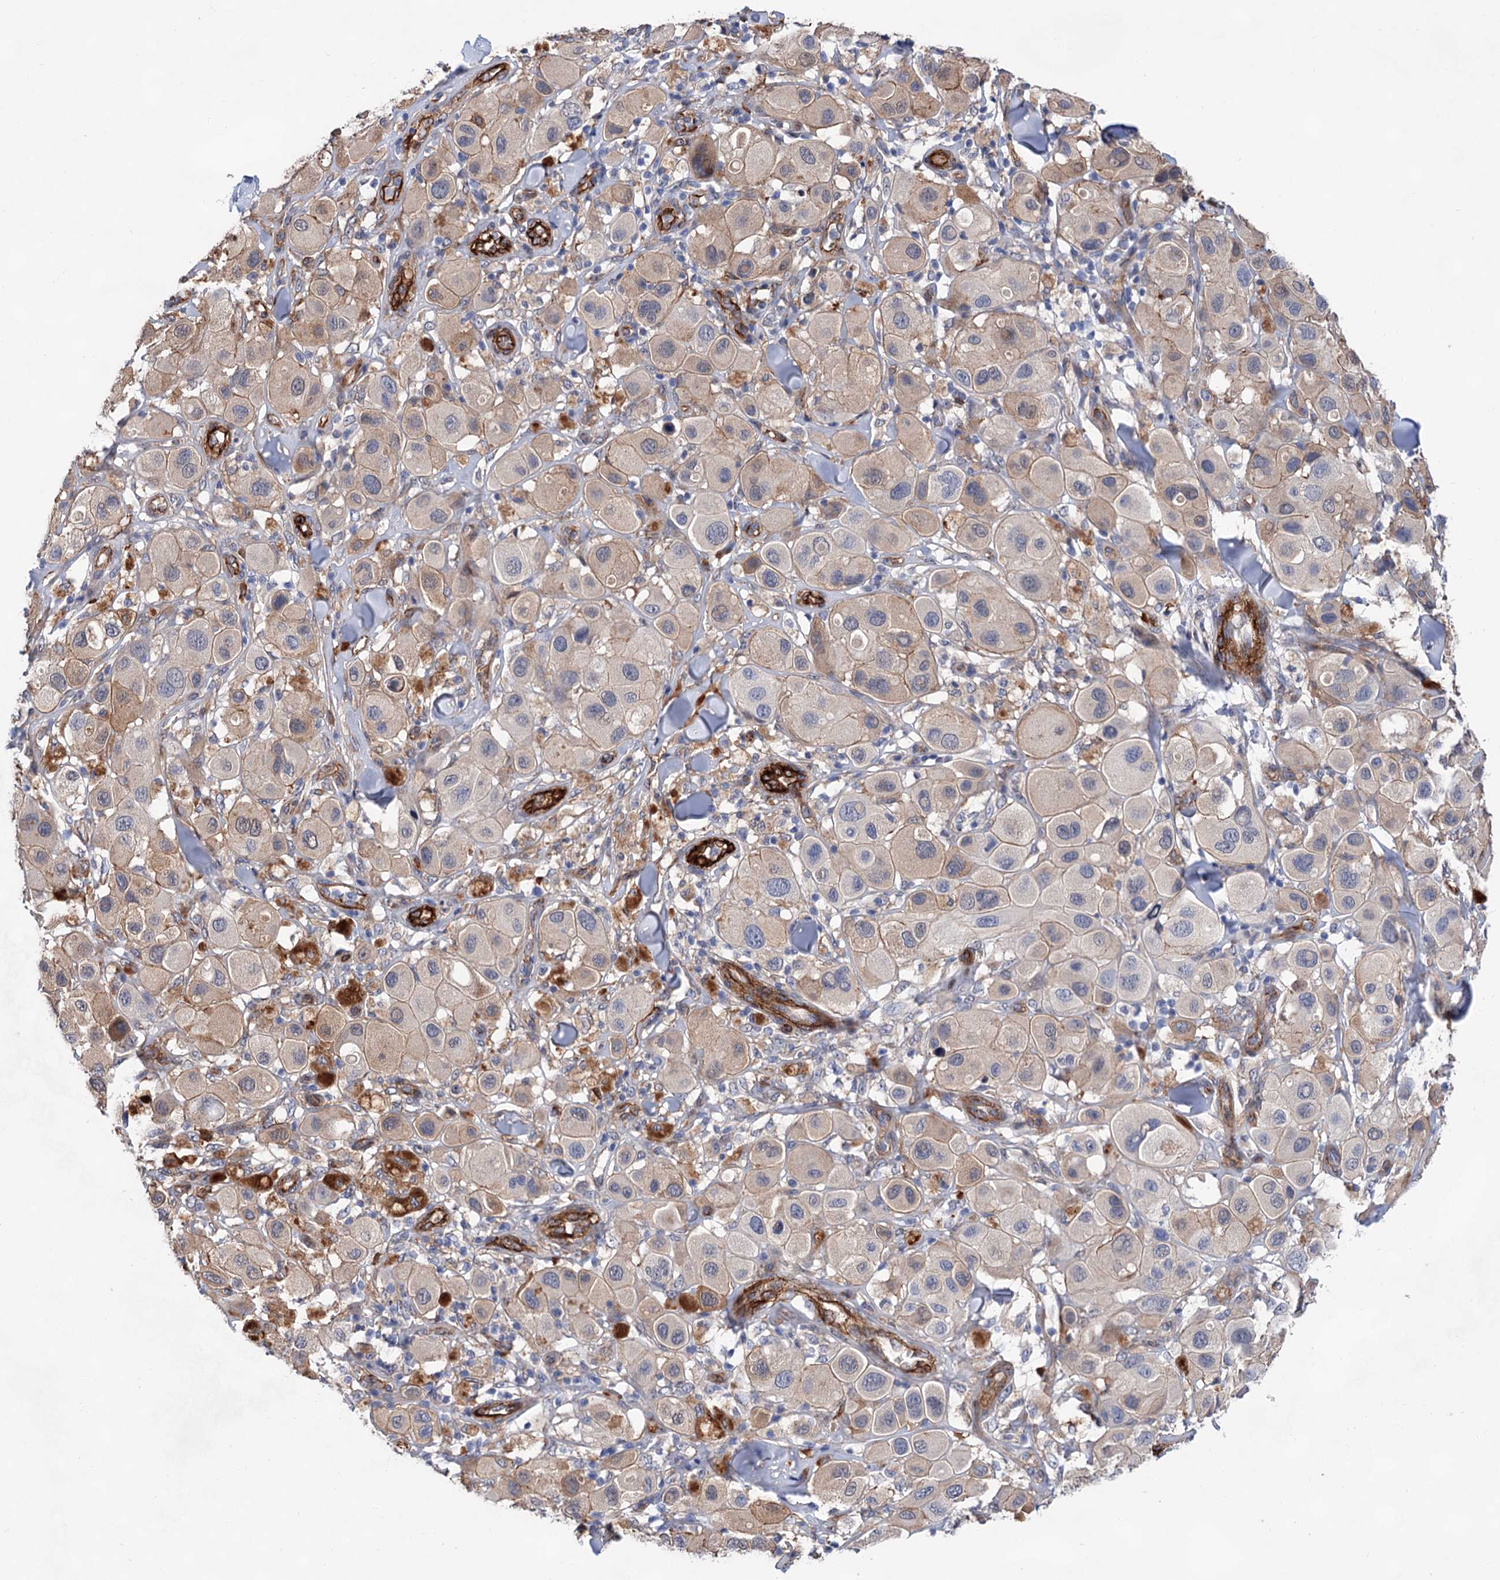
{"staining": {"intensity": "weak", "quantity": "25%-75%", "location": "cytoplasmic/membranous"}, "tissue": "melanoma", "cell_type": "Tumor cells", "image_type": "cancer", "snomed": [{"axis": "morphology", "description": "Malignant melanoma, Metastatic site"}, {"axis": "topography", "description": "Skin"}], "caption": "Immunohistochemistry image of malignant melanoma (metastatic site) stained for a protein (brown), which shows low levels of weak cytoplasmic/membranous expression in approximately 25%-75% of tumor cells.", "gene": "TMTC3", "patient": {"sex": "male", "age": 41}}